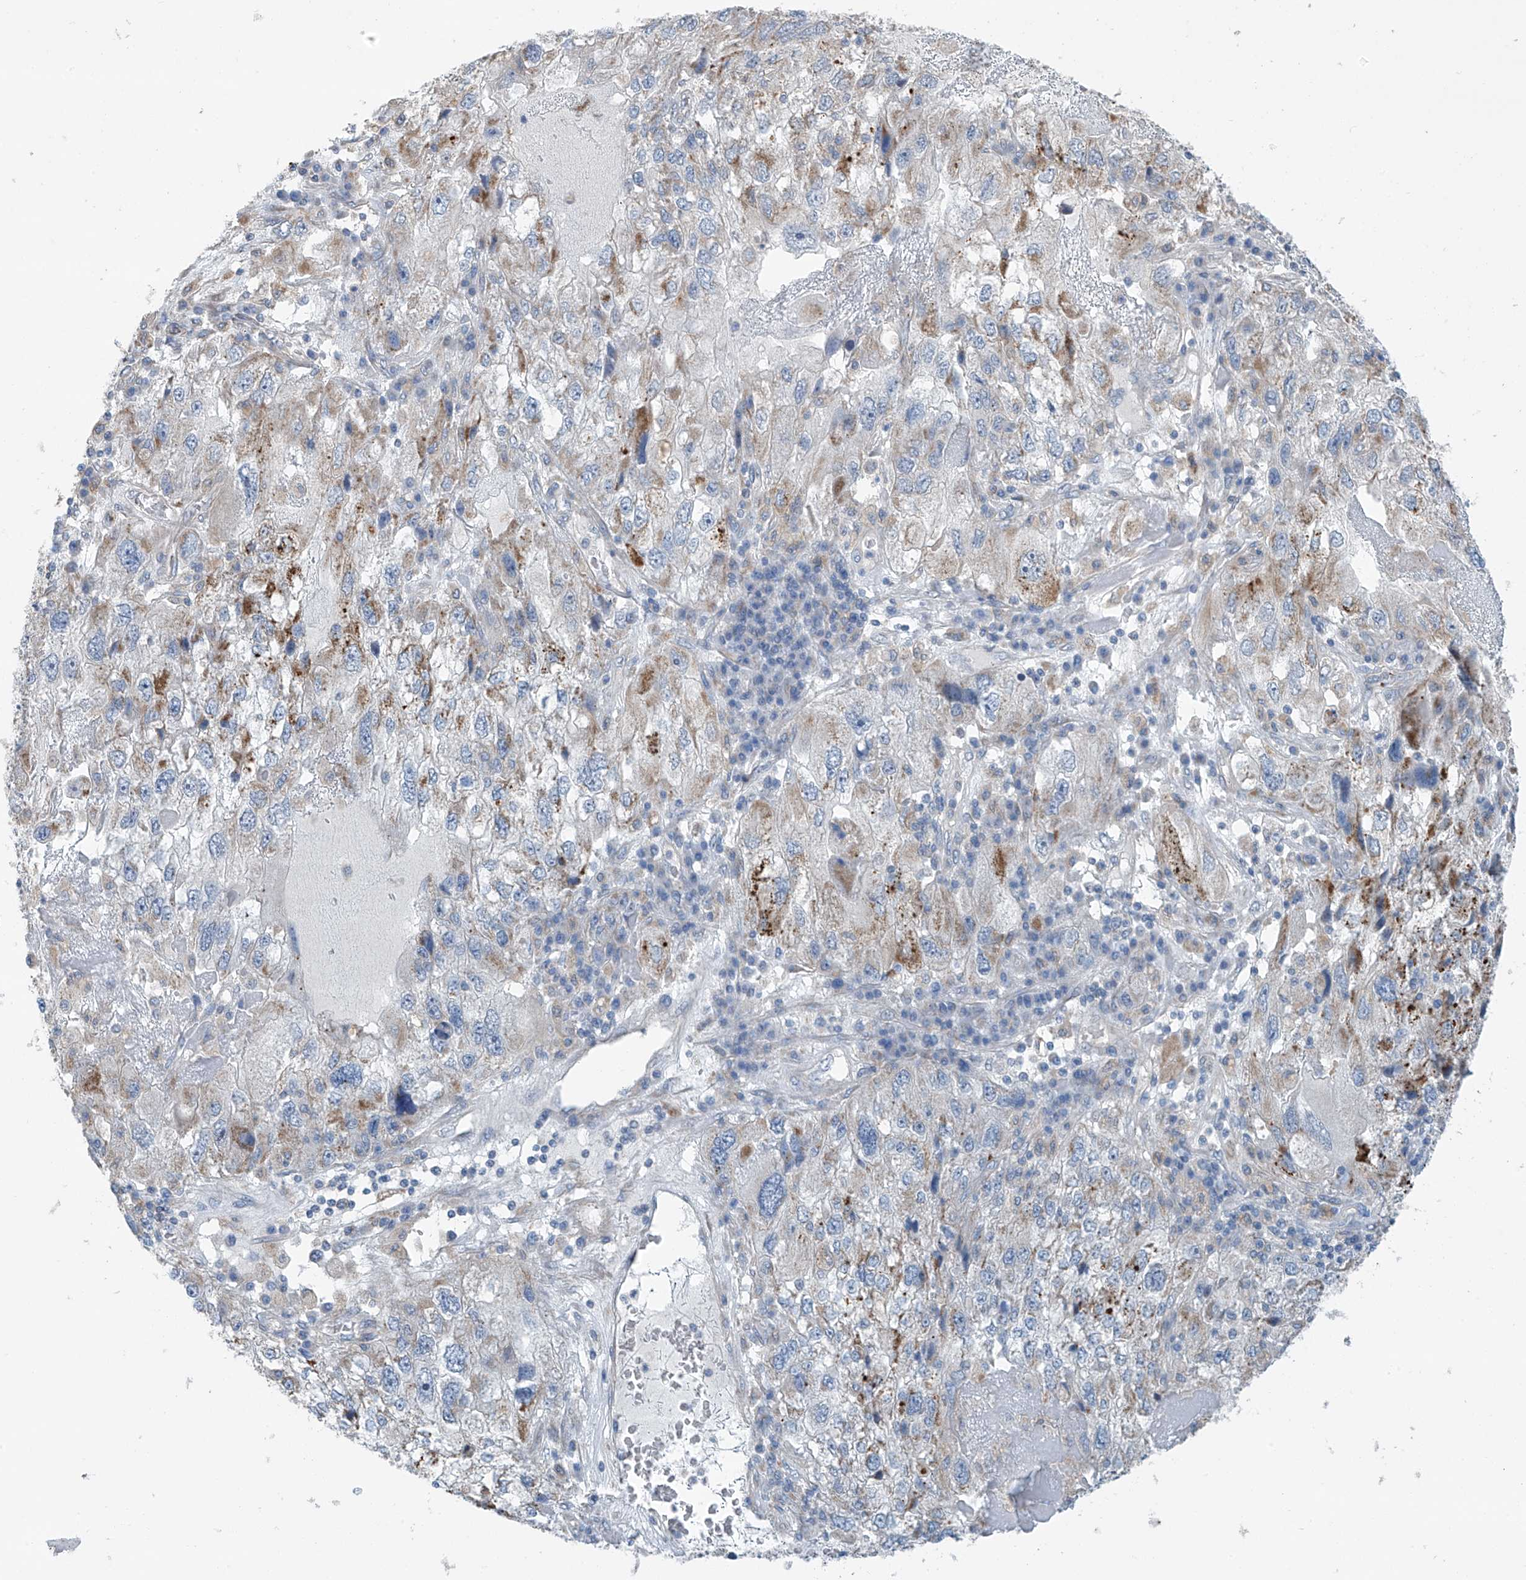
{"staining": {"intensity": "moderate", "quantity": "<25%", "location": "cytoplasmic/membranous"}, "tissue": "endometrial cancer", "cell_type": "Tumor cells", "image_type": "cancer", "snomed": [{"axis": "morphology", "description": "Adenocarcinoma, NOS"}, {"axis": "topography", "description": "Endometrium"}], "caption": "There is low levels of moderate cytoplasmic/membranous positivity in tumor cells of endometrial cancer (adenocarcinoma), as demonstrated by immunohistochemical staining (brown color).", "gene": "SYN3", "patient": {"sex": "female", "age": 49}}